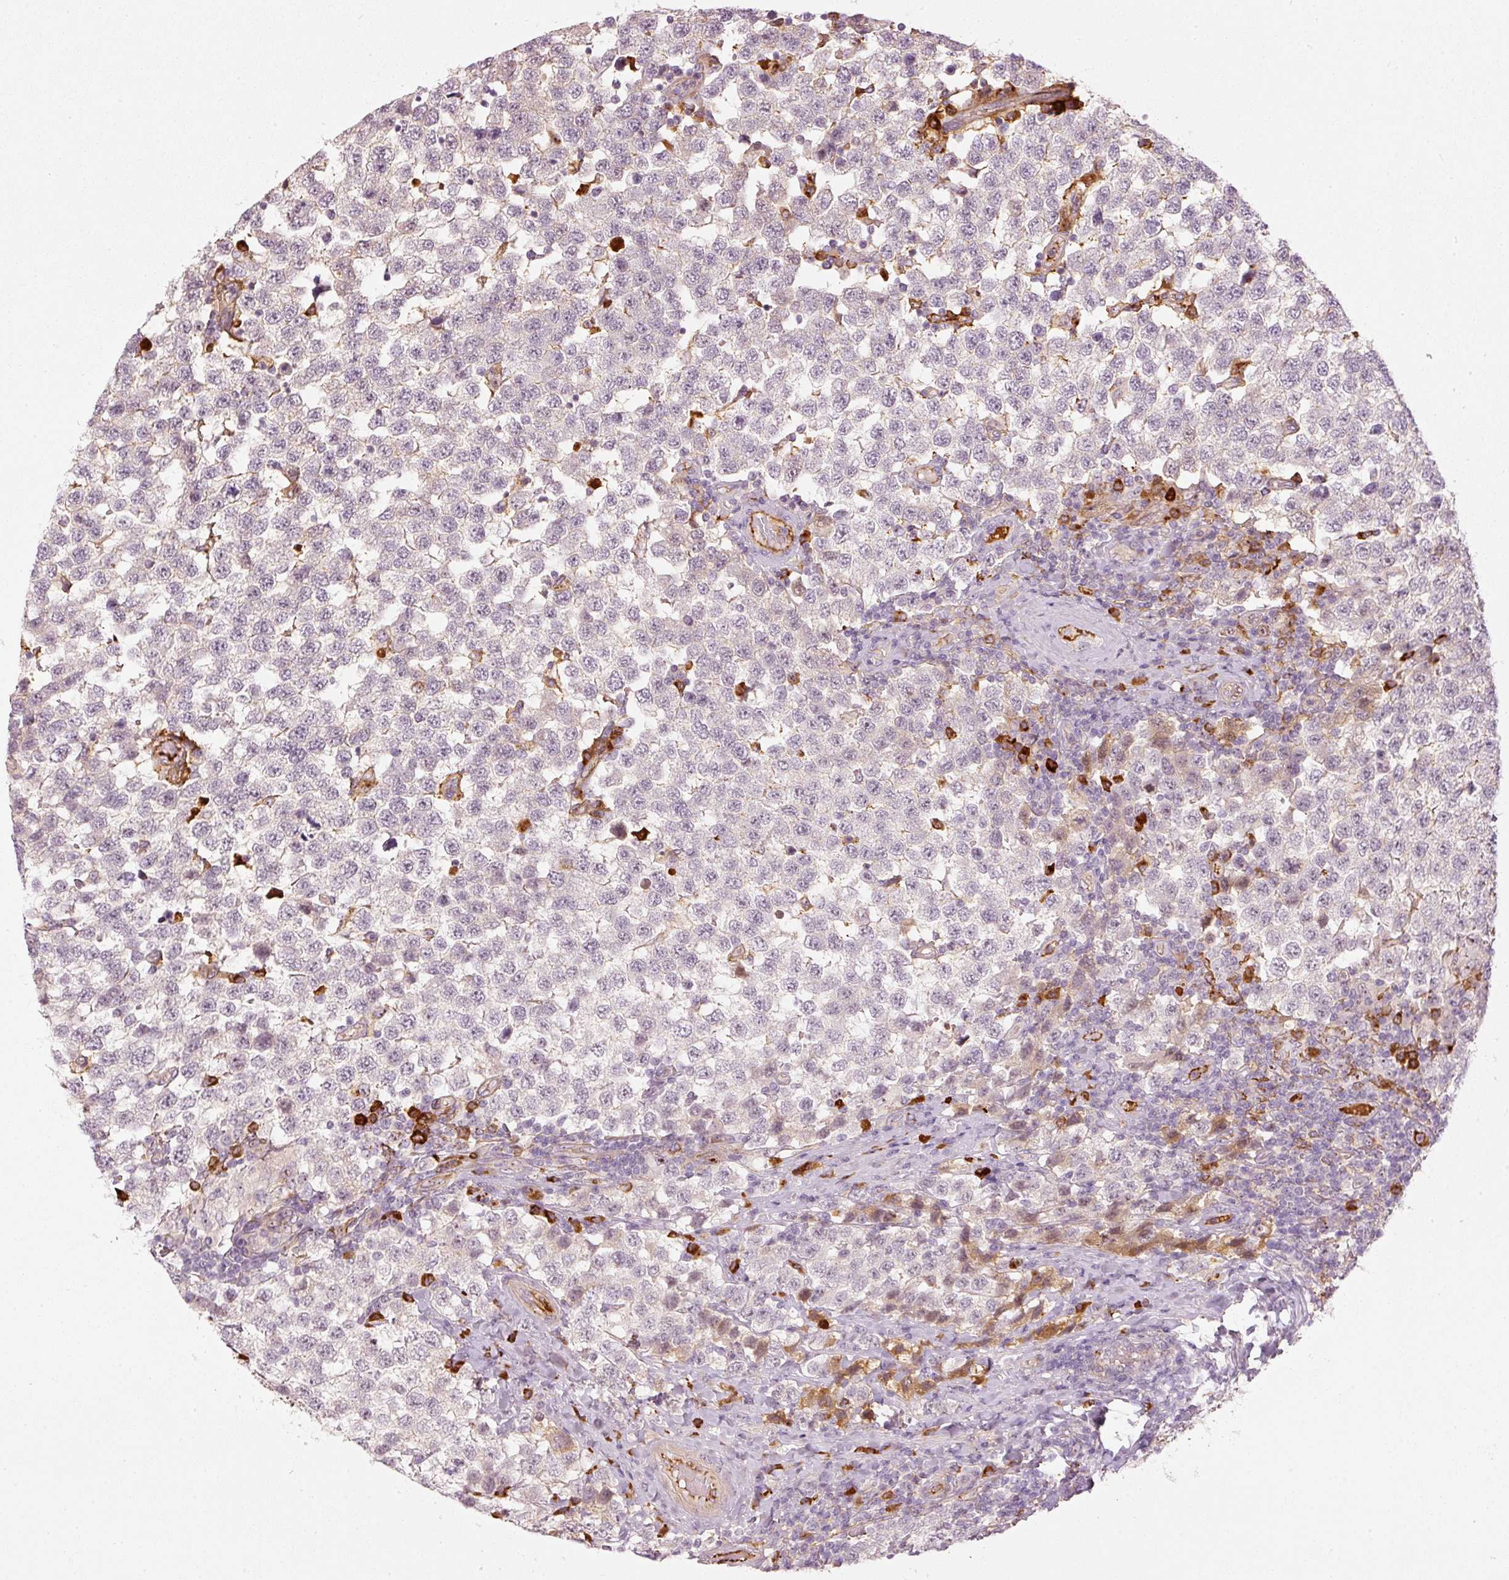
{"staining": {"intensity": "negative", "quantity": "none", "location": "none"}, "tissue": "testis cancer", "cell_type": "Tumor cells", "image_type": "cancer", "snomed": [{"axis": "morphology", "description": "Seminoma, NOS"}, {"axis": "topography", "description": "Testis"}], "caption": "Testis cancer was stained to show a protein in brown. There is no significant positivity in tumor cells.", "gene": "VCAM1", "patient": {"sex": "male", "age": 34}}